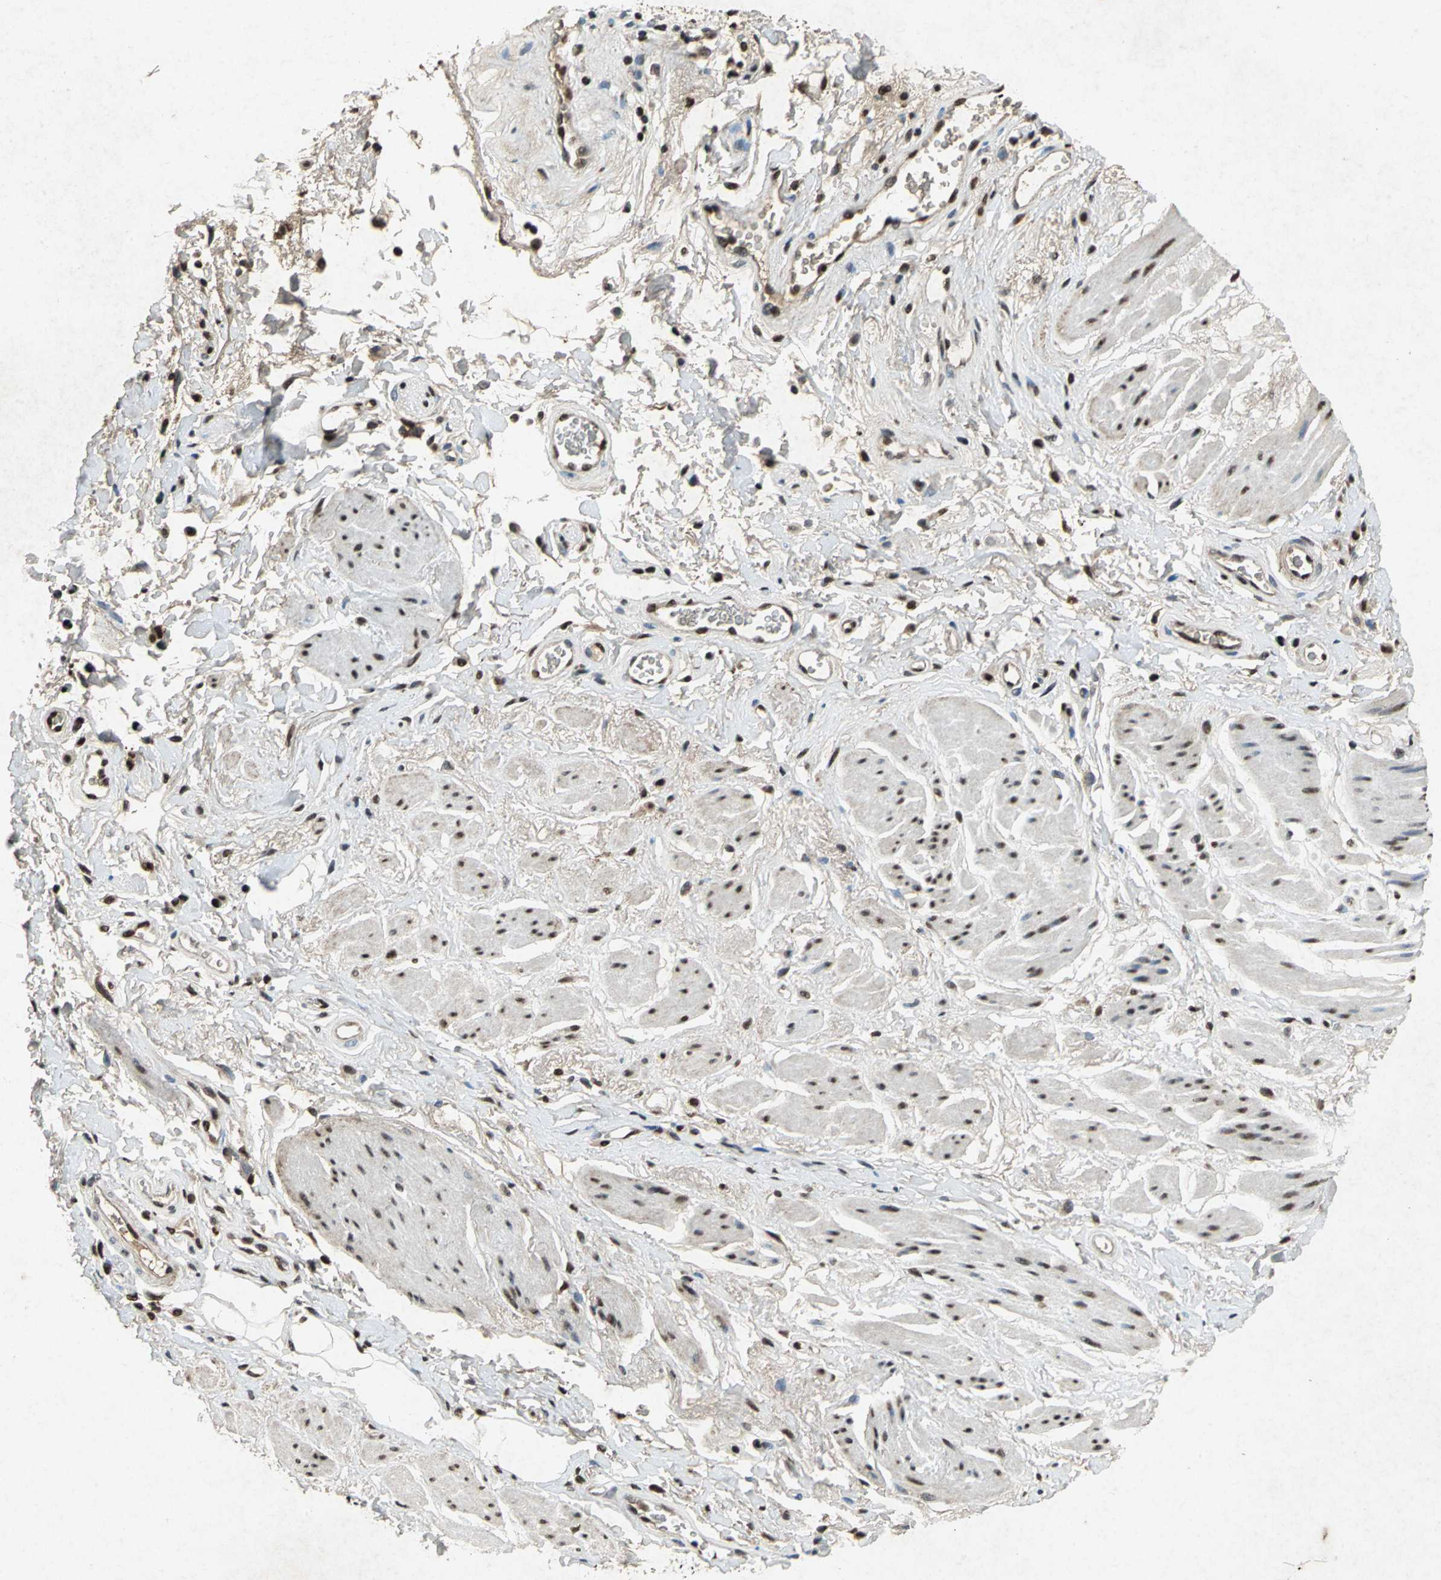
{"staining": {"intensity": "strong", "quantity": ">75%", "location": "cytoplasmic/membranous,nuclear"}, "tissue": "adipose tissue", "cell_type": "Adipocytes", "image_type": "normal", "snomed": [{"axis": "morphology", "description": "Normal tissue, NOS"}, {"axis": "topography", "description": "Soft tissue"}, {"axis": "topography", "description": "Peripheral nerve tissue"}], "caption": "A brown stain shows strong cytoplasmic/membranous,nuclear expression of a protein in adipocytes of normal adipose tissue.", "gene": "ANP32A", "patient": {"sex": "female", "age": 71}}